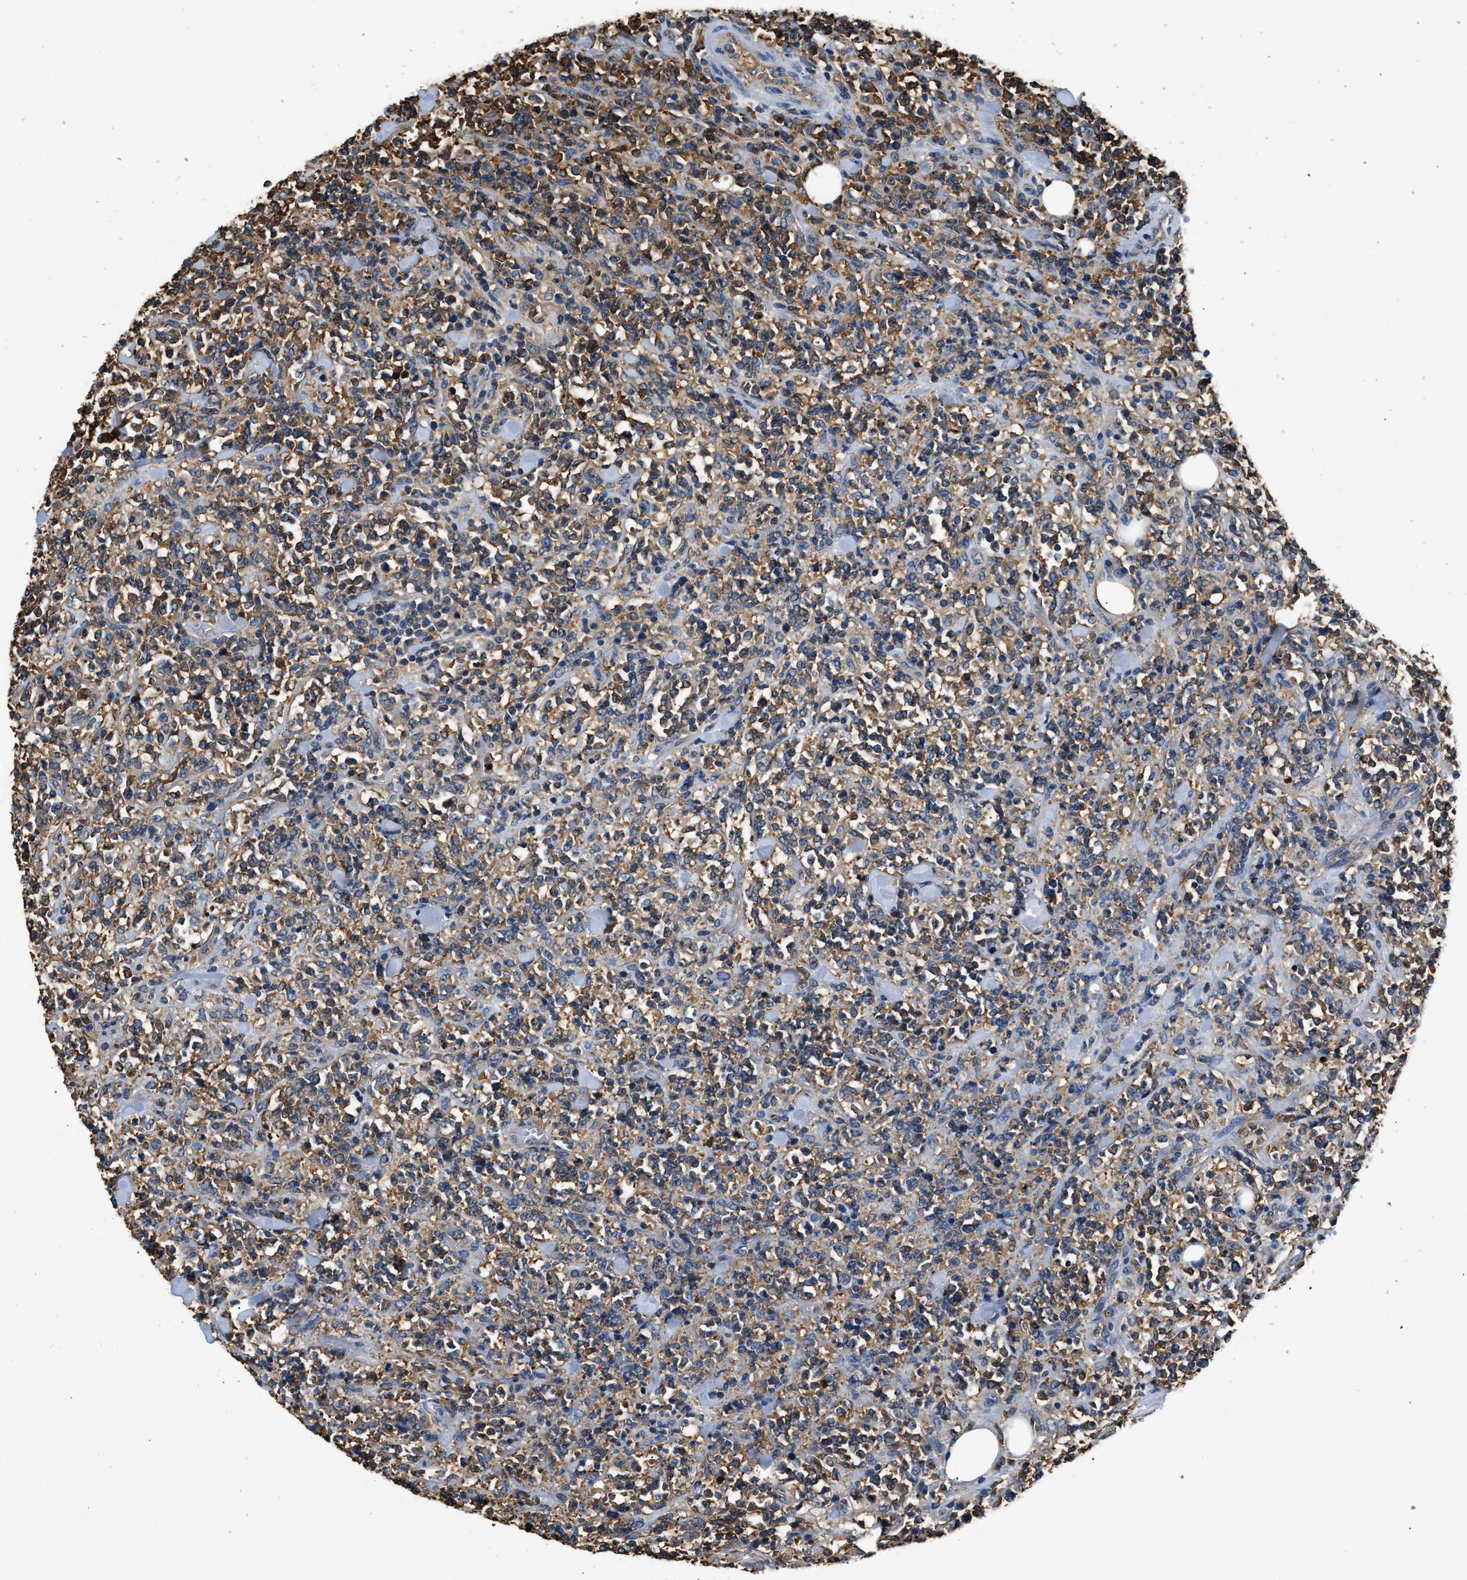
{"staining": {"intensity": "moderate", "quantity": ">75%", "location": "cytoplasmic/membranous"}, "tissue": "lymphoma", "cell_type": "Tumor cells", "image_type": "cancer", "snomed": [{"axis": "morphology", "description": "Malignant lymphoma, non-Hodgkin's type, High grade"}, {"axis": "topography", "description": "Soft tissue"}], "caption": "A medium amount of moderate cytoplasmic/membranous positivity is appreciated in approximately >75% of tumor cells in lymphoma tissue.", "gene": "PPP2R1B", "patient": {"sex": "male", "age": 18}}